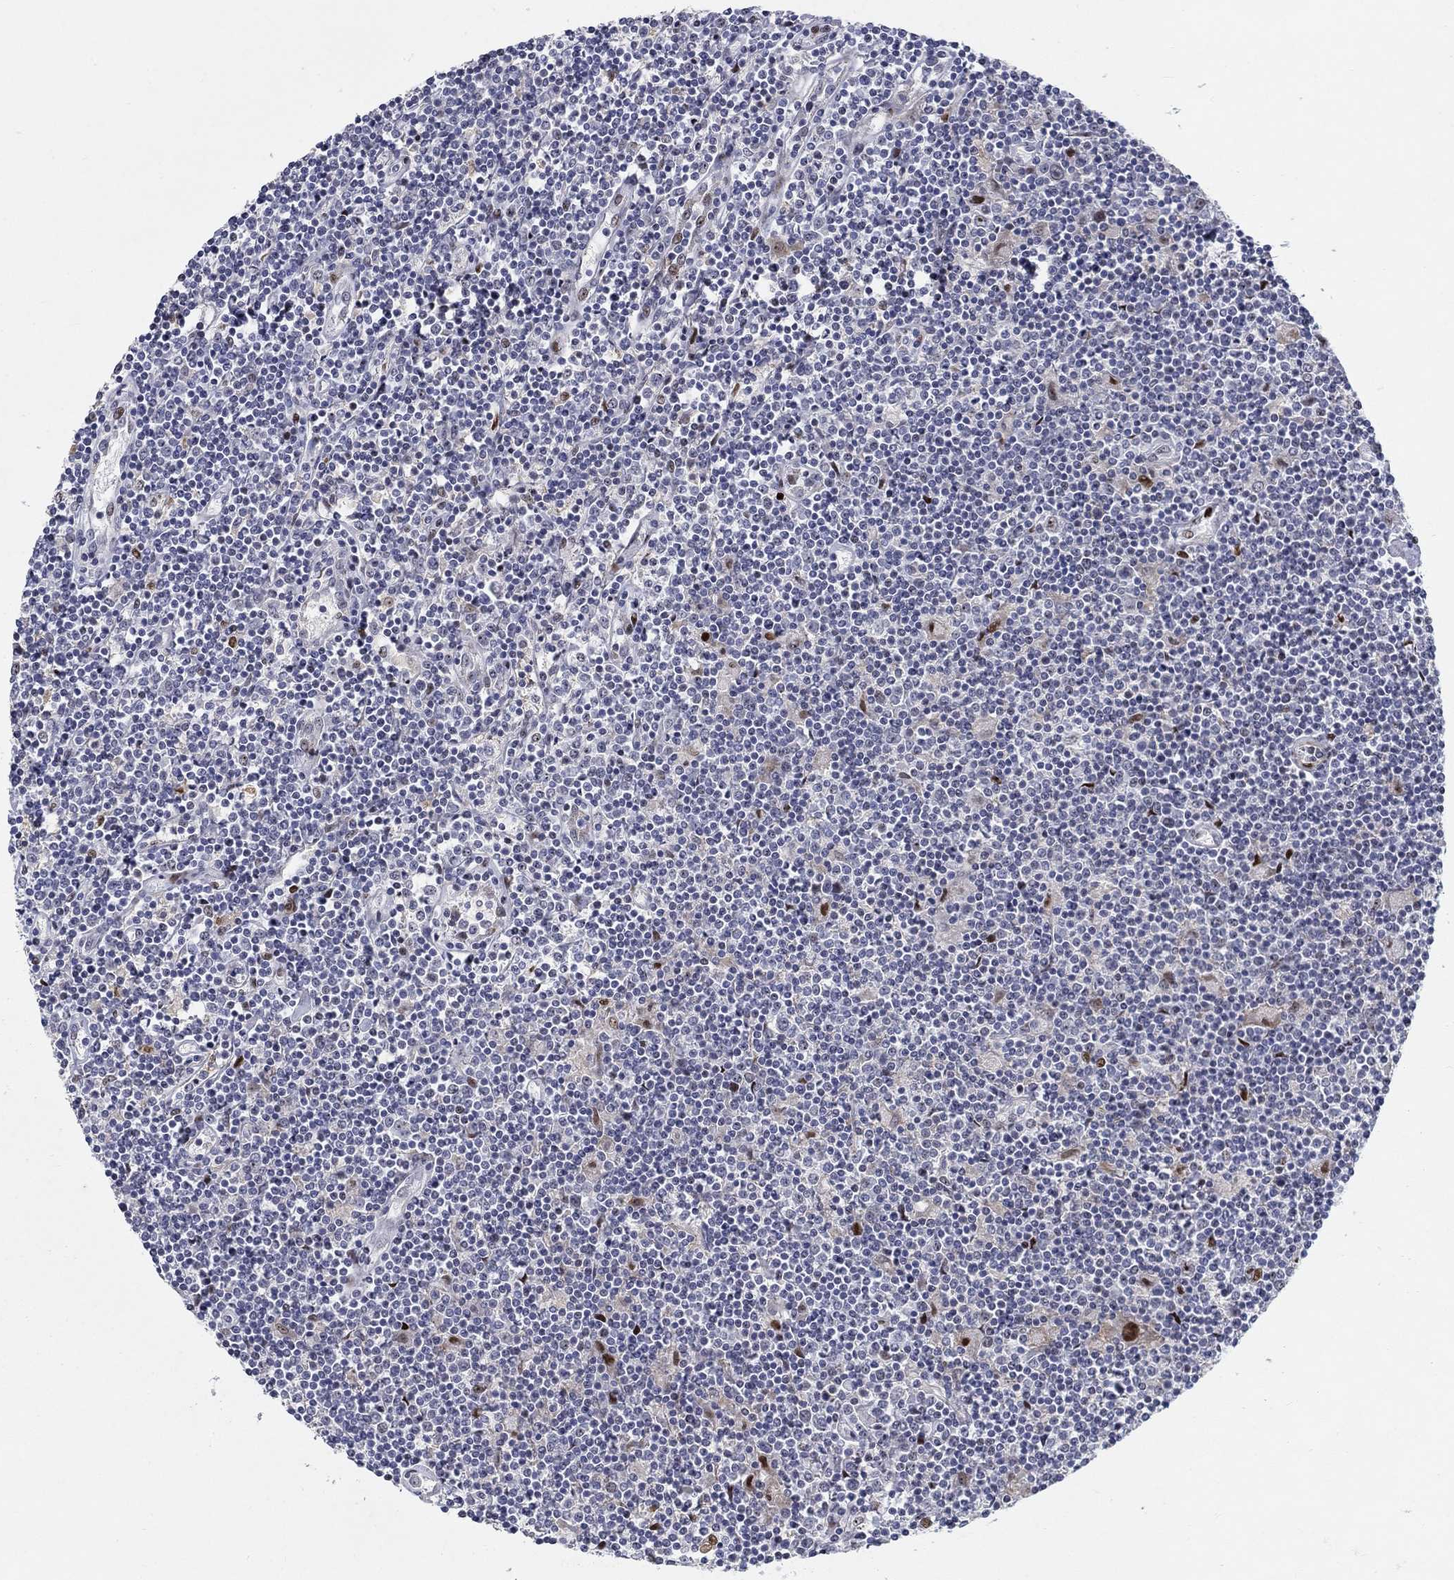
{"staining": {"intensity": "strong", "quantity": "<25%", "location": "nuclear"}, "tissue": "lymphoma", "cell_type": "Tumor cells", "image_type": "cancer", "snomed": [{"axis": "morphology", "description": "Hodgkin's disease, NOS"}, {"axis": "topography", "description": "Lymph node"}], "caption": "Hodgkin's disease stained with DAB immunohistochemistry exhibits medium levels of strong nuclear positivity in approximately <25% of tumor cells.", "gene": "RAPGEF5", "patient": {"sex": "male", "age": 40}}